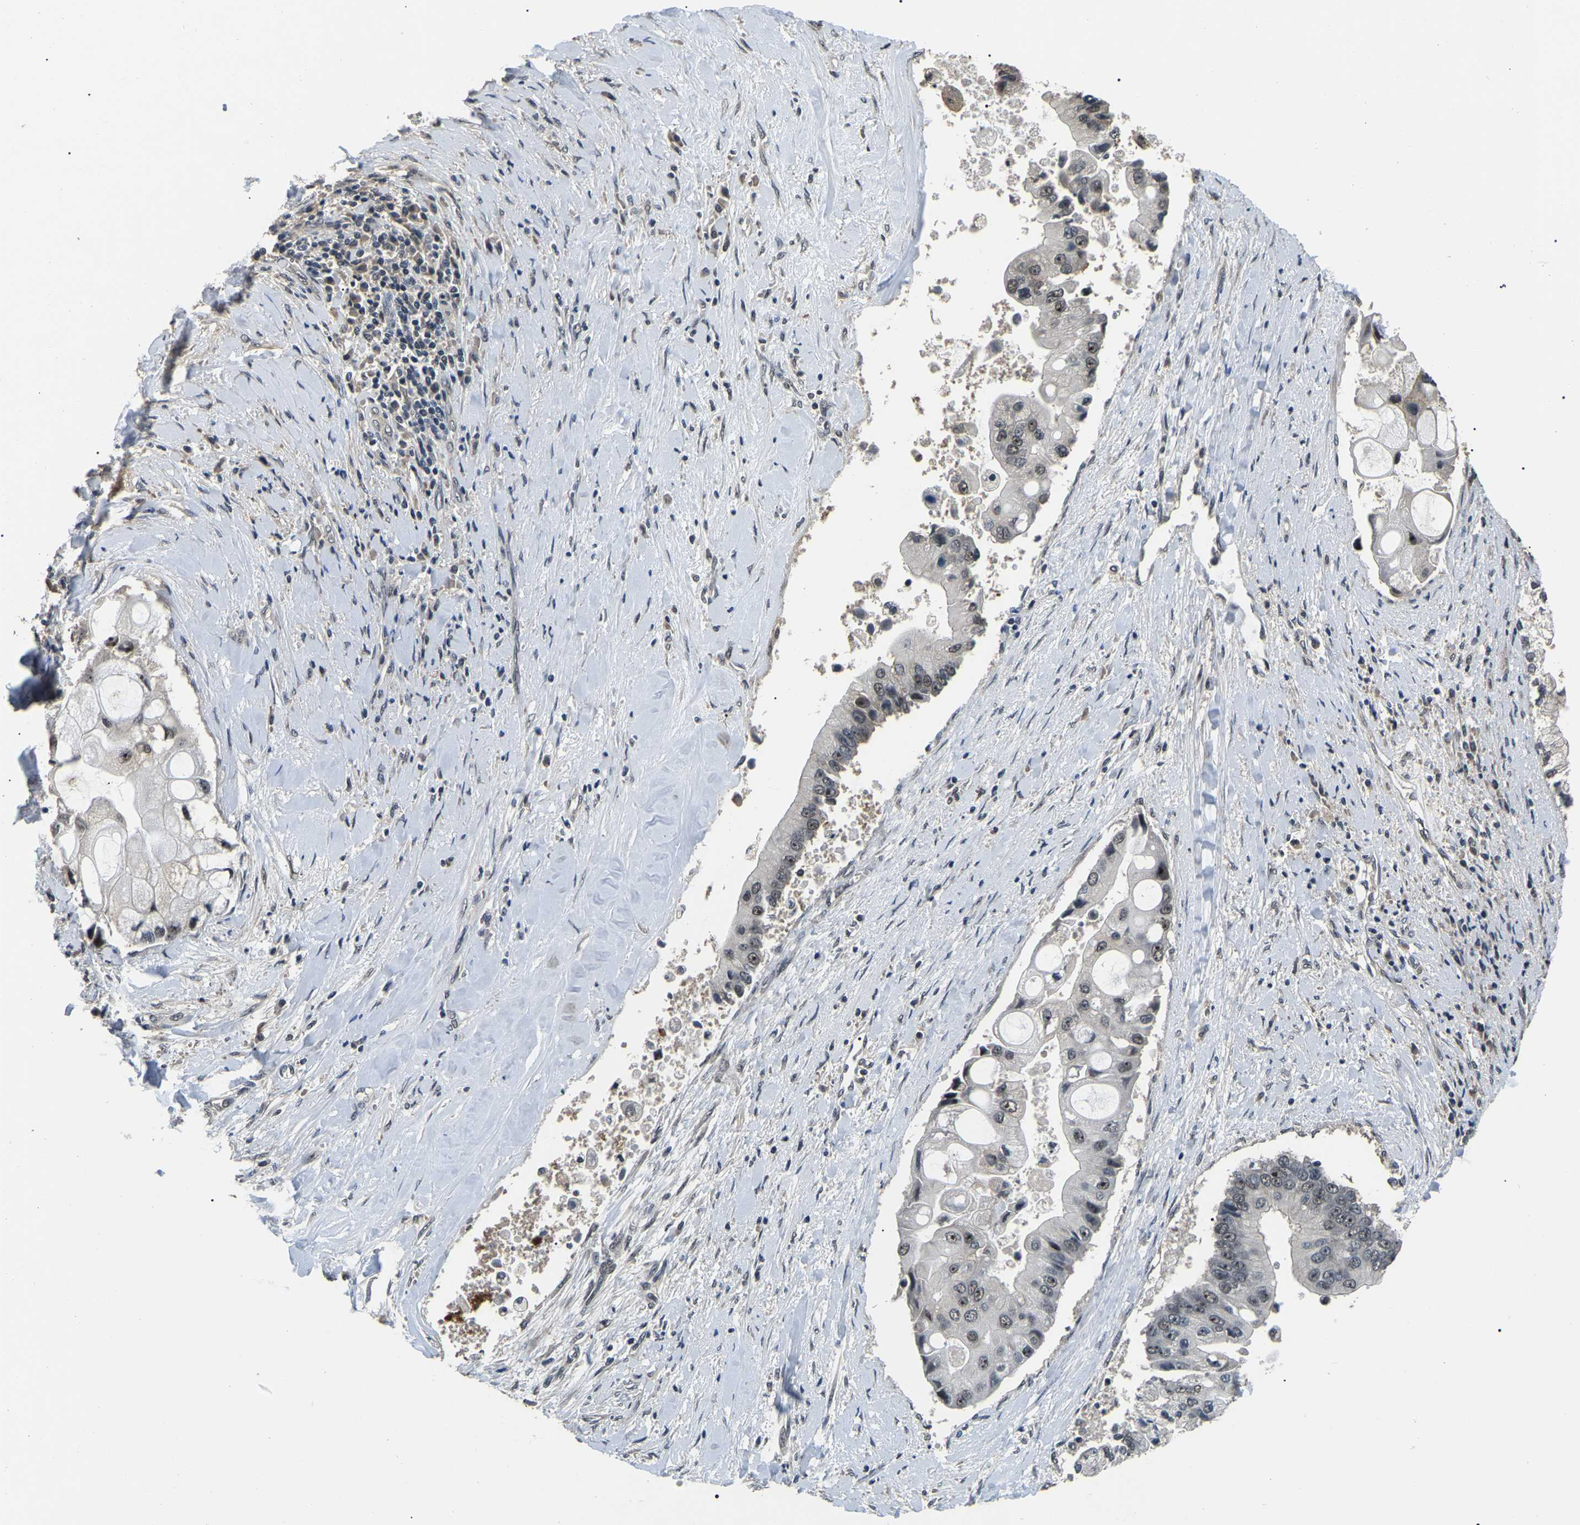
{"staining": {"intensity": "moderate", "quantity": "25%-75%", "location": "nuclear"}, "tissue": "liver cancer", "cell_type": "Tumor cells", "image_type": "cancer", "snomed": [{"axis": "morphology", "description": "Cholangiocarcinoma"}, {"axis": "topography", "description": "Liver"}], "caption": "Immunohistochemistry photomicrograph of neoplastic tissue: human liver cancer stained using IHC reveals medium levels of moderate protein expression localized specifically in the nuclear of tumor cells, appearing as a nuclear brown color.", "gene": "PPM1E", "patient": {"sex": "male", "age": 50}}